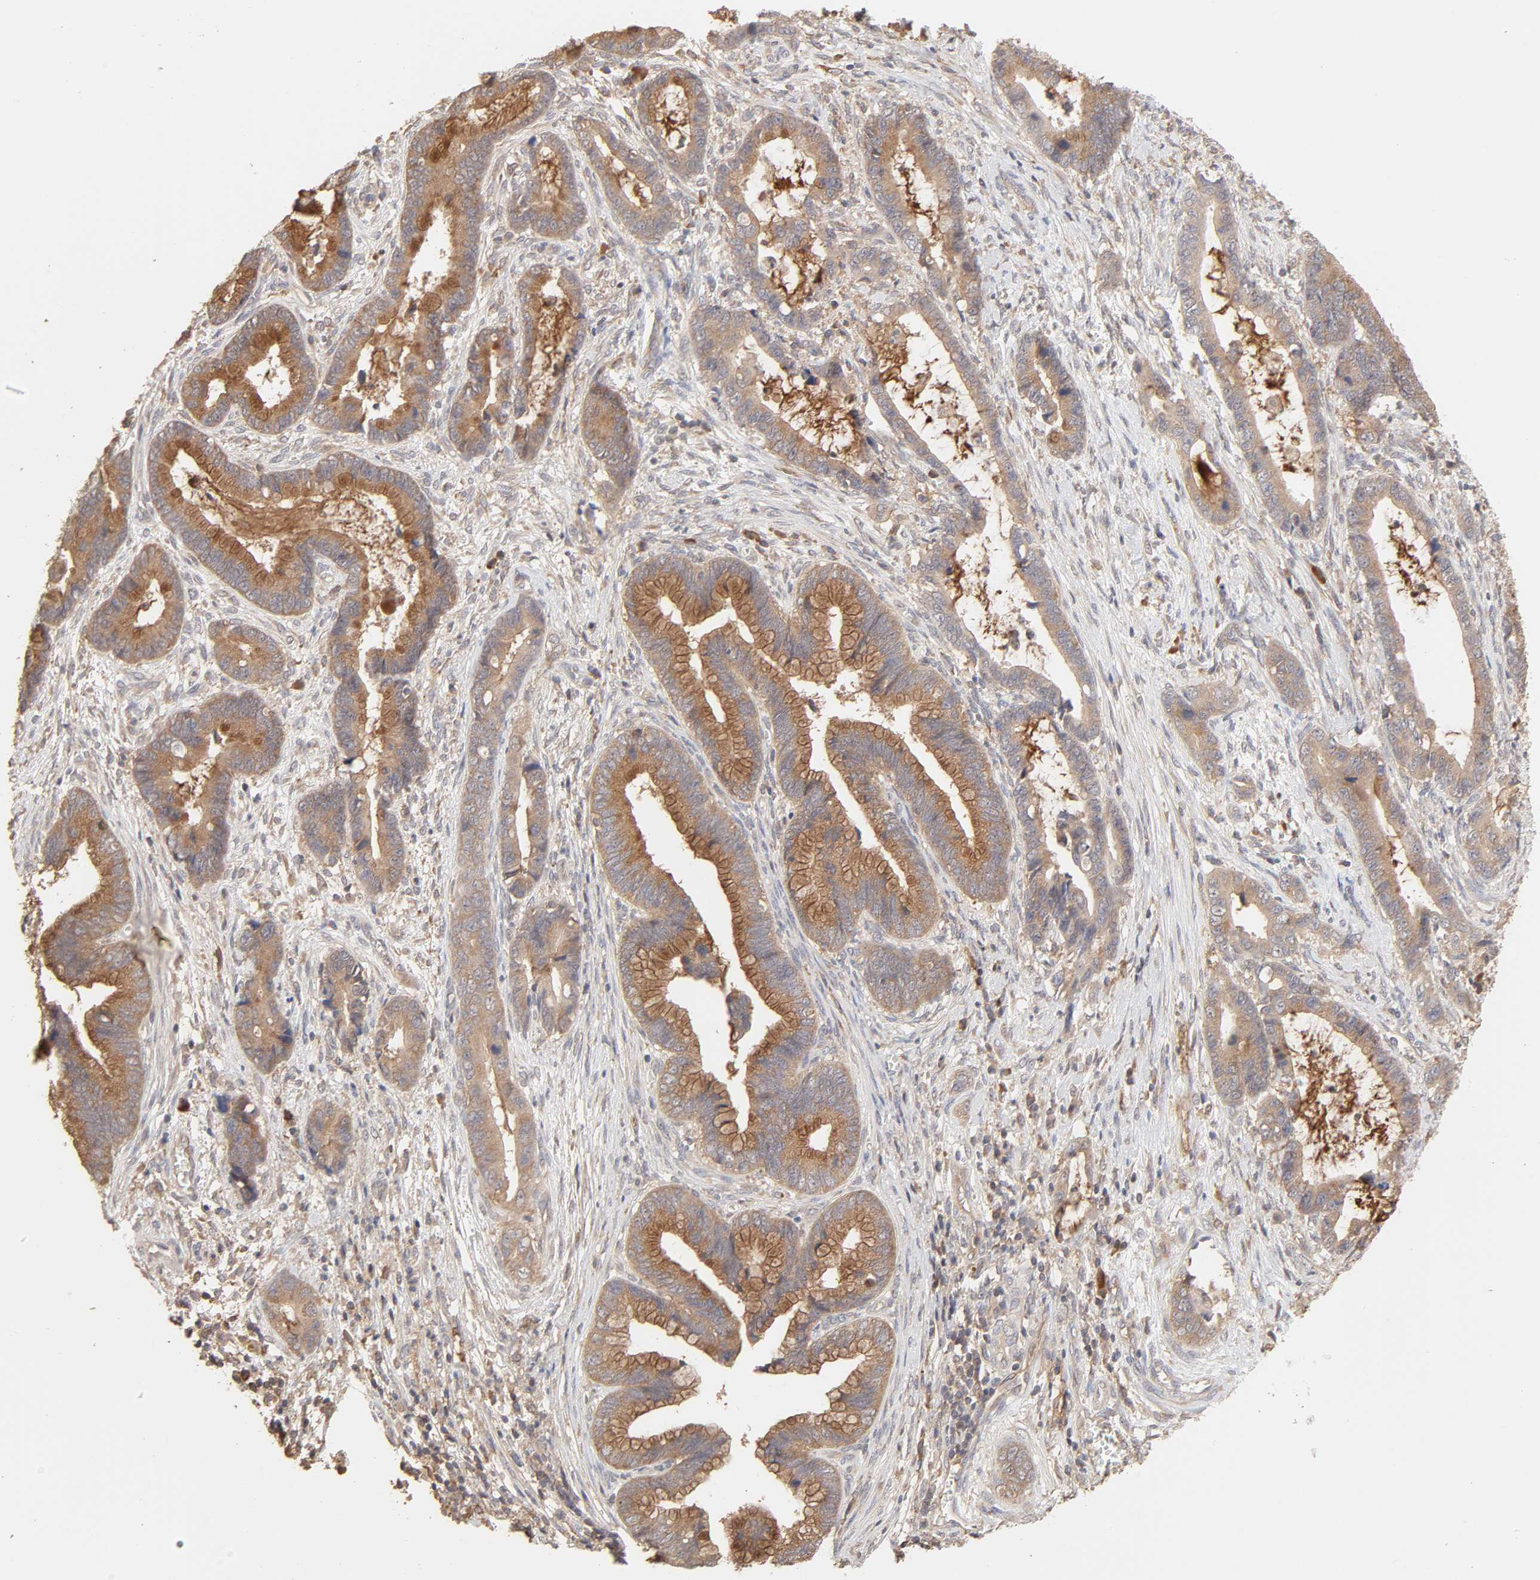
{"staining": {"intensity": "moderate", "quantity": "25%-75%", "location": "cytoplasmic/membranous"}, "tissue": "cervical cancer", "cell_type": "Tumor cells", "image_type": "cancer", "snomed": [{"axis": "morphology", "description": "Adenocarcinoma, NOS"}, {"axis": "topography", "description": "Cervix"}], "caption": "An image showing moderate cytoplasmic/membranous expression in about 25%-75% of tumor cells in cervical adenocarcinoma, as visualized by brown immunohistochemical staining.", "gene": "AP1G2", "patient": {"sex": "female", "age": 44}}